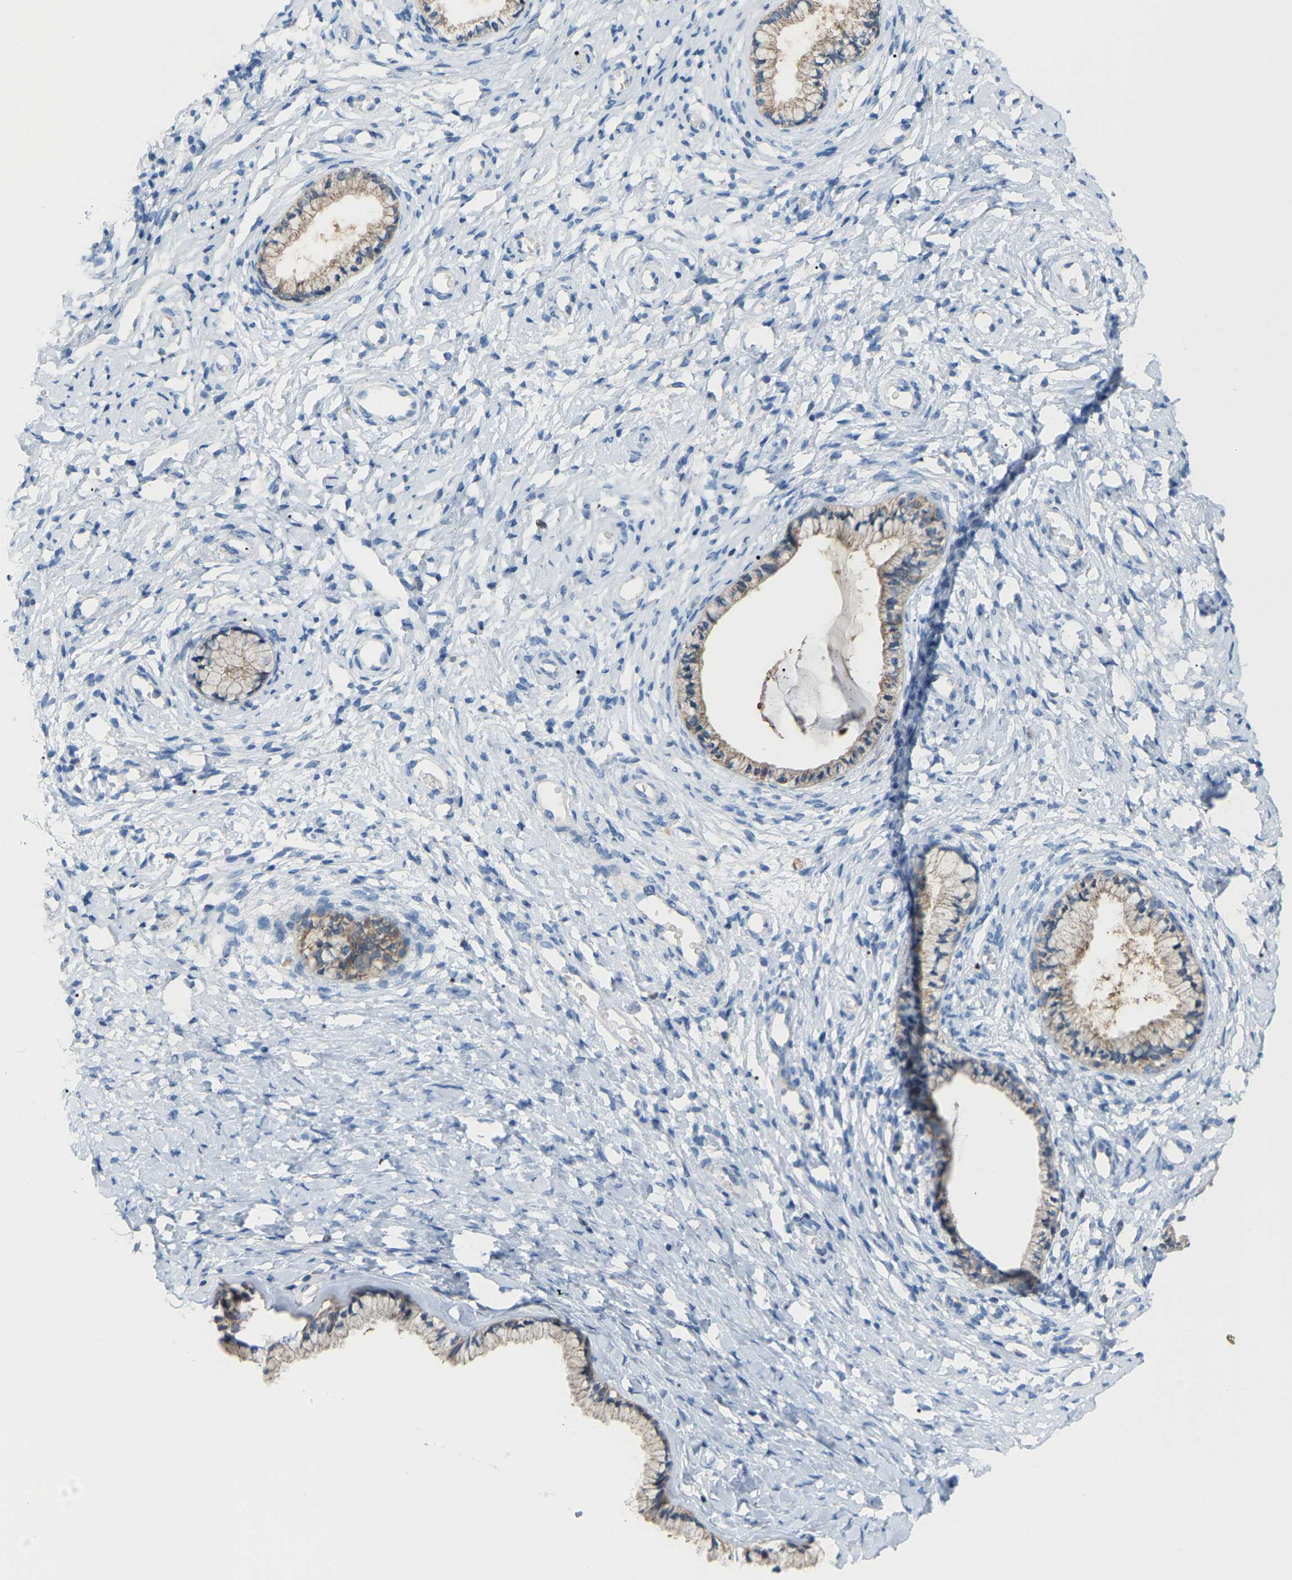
{"staining": {"intensity": "weak", "quantity": ">75%", "location": "cytoplasmic/membranous"}, "tissue": "cervix", "cell_type": "Glandular cells", "image_type": "normal", "snomed": [{"axis": "morphology", "description": "Normal tissue, NOS"}, {"axis": "topography", "description": "Cervix"}], "caption": "Unremarkable cervix displays weak cytoplasmic/membranous expression in approximately >75% of glandular cells, visualized by immunohistochemistry. (IHC, brightfield microscopy, high magnification).", "gene": "CROT", "patient": {"sex": "female", "age": 72}}